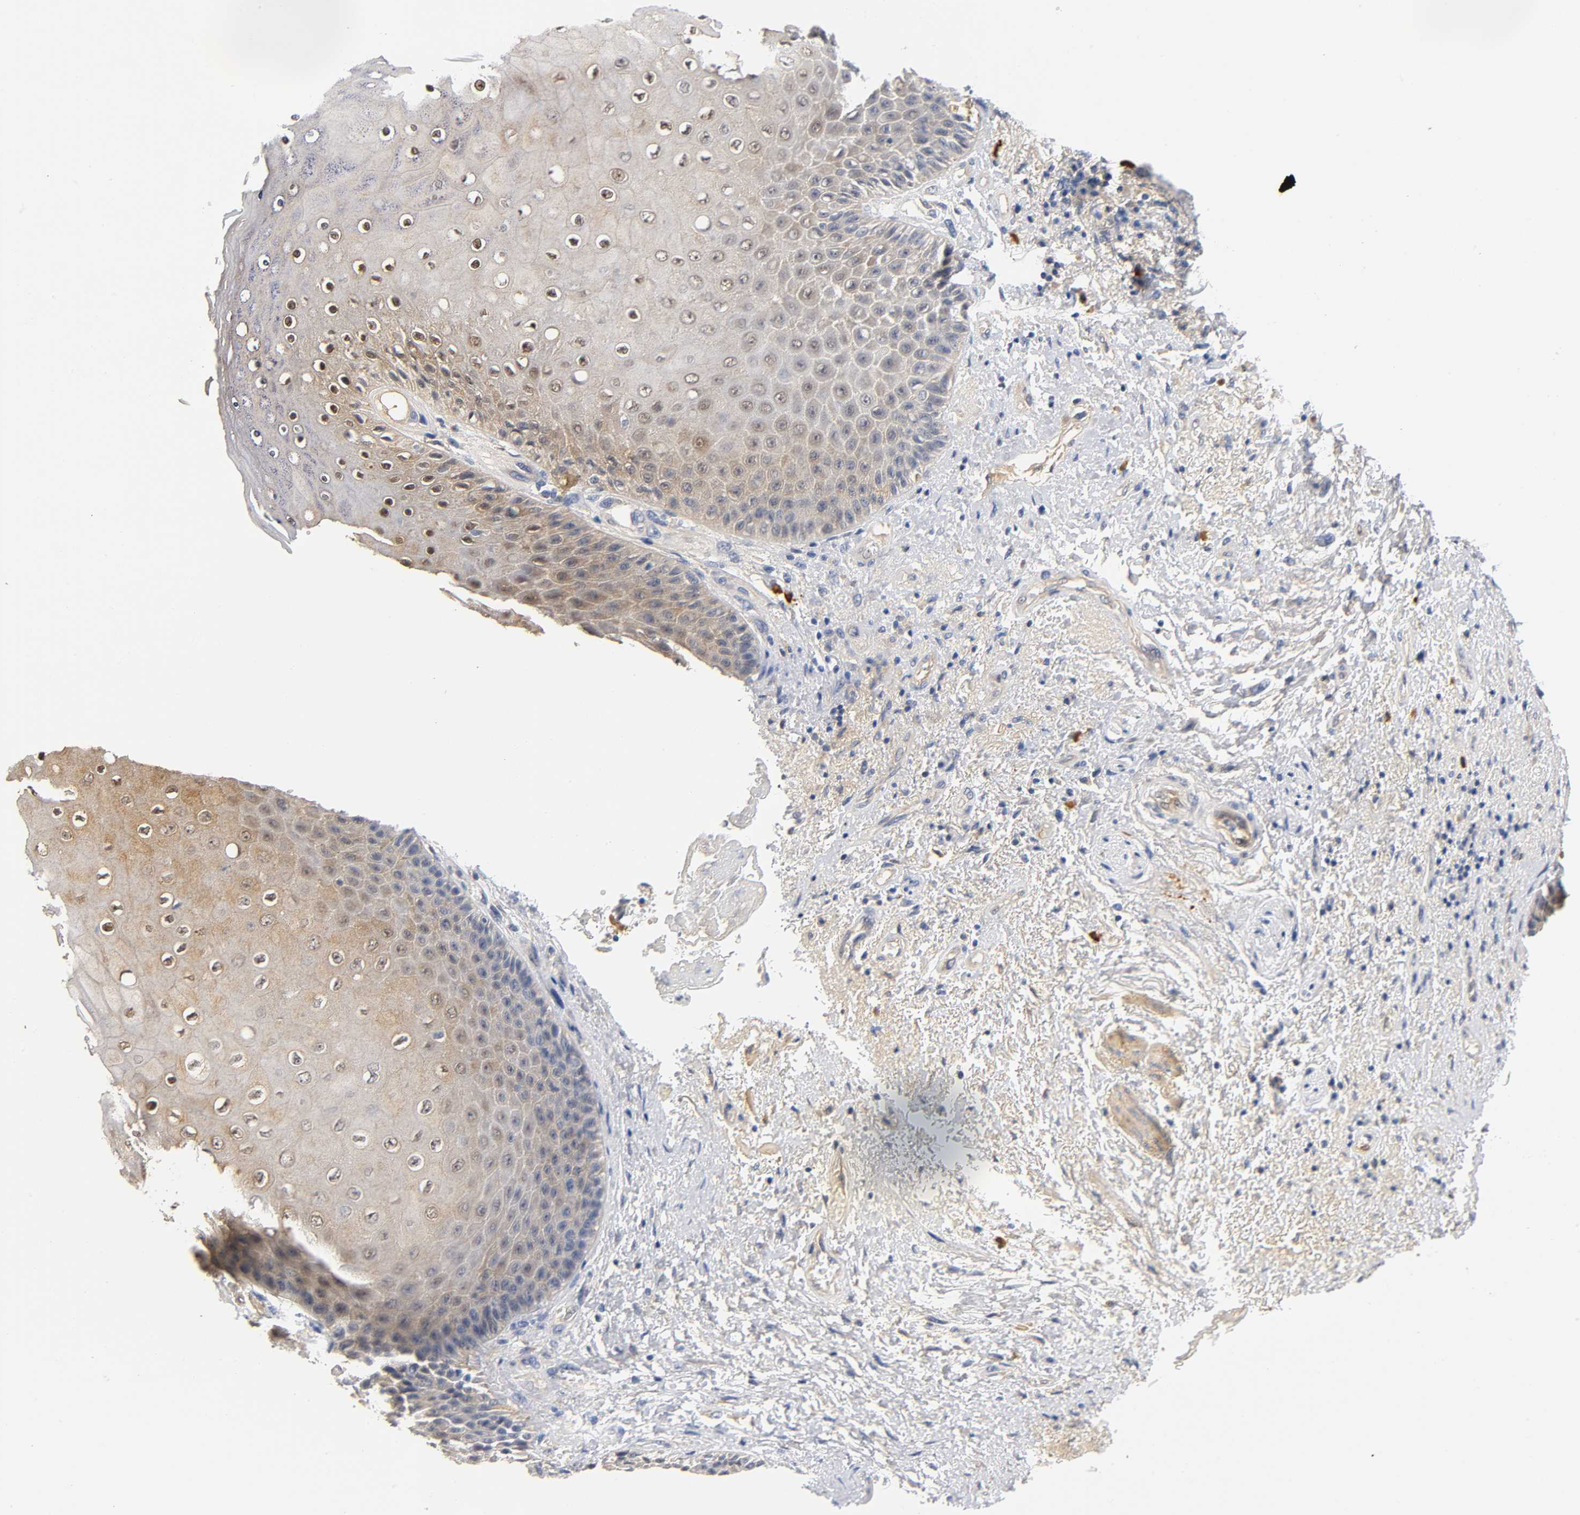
{"staining": {"intensity": "weak", "quantity": ">75%", "location": "cytoplasmic/membranous,nuclear"}, "tissue": "skin", "cell_type": "Epidermal cells", "image_type": "normal", "snomed": [{"axis": "morphology", "description": "Normal tissue, NOS"}, {"axis": "topography", "description": "Anal"}], "caption": "Brown immunohistochemical staining in benign human skin reveals weak cytoplasmic/membranous,nuclear expression in approximately >75% of epidermal cells. The staining was performed using DAB (3,3'-diaminobenzidine) to visualize the protein expression in brown, while the nuclei were stained in blue with hematoxylin (Magnification: 20x).", "gene": "TNC", "patient": {"sex": "female", "age": 46}}